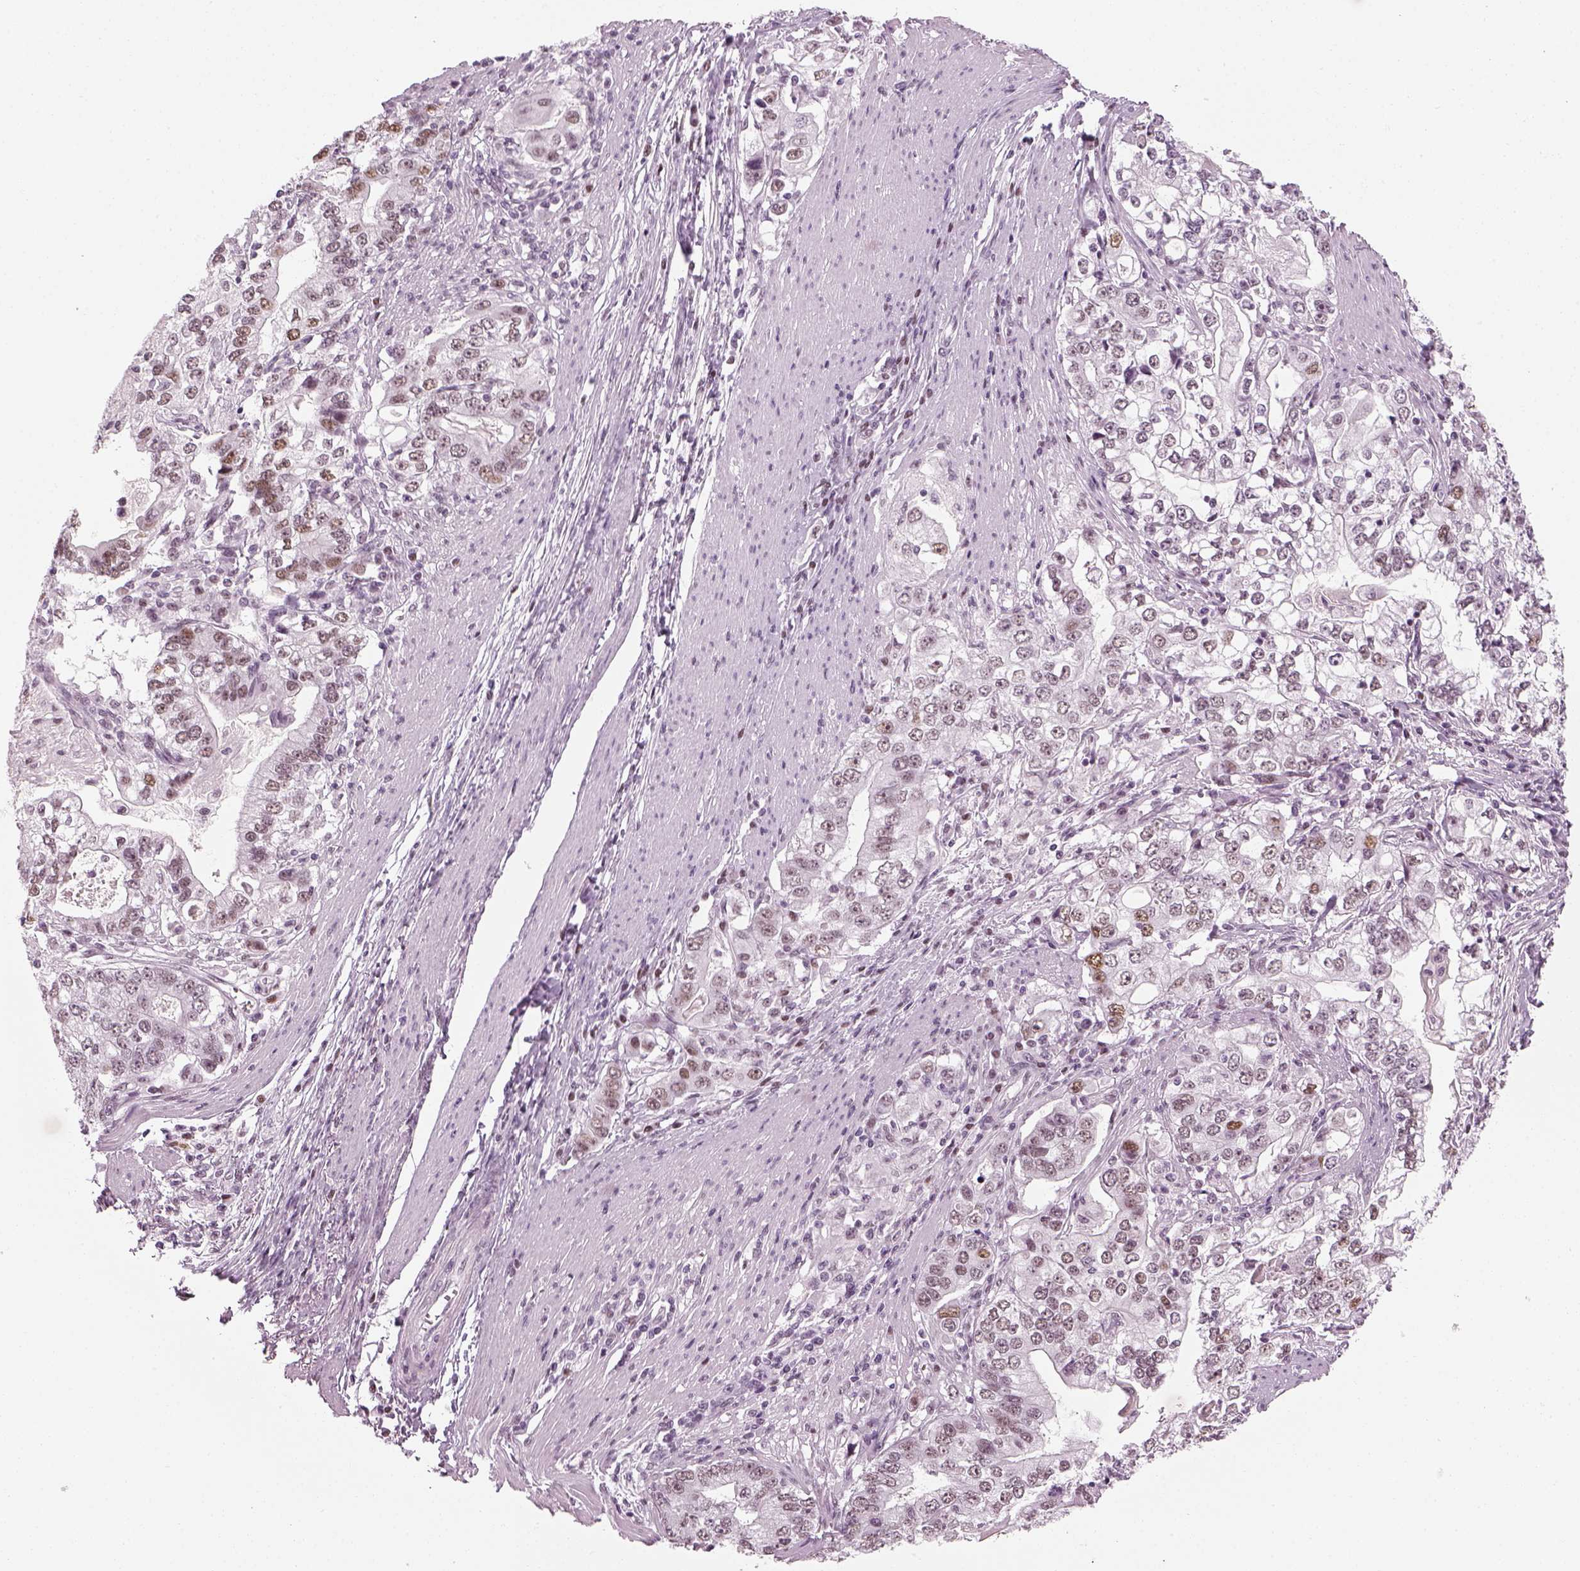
{"staining": {"intensity": "weak", "quantity": "<25%", "location": "nuclear"}, "tissue": "stomach cancer", "cell_type": "Tumor cells", "image_type": "cancer", "snomed": [{"axis": "morphology", "description": "Adenocarcinoma, NOS"}, {"axis": "topography", "description": "Stomach, lower"}], "caption": "Human adenocarcinoma (stomach) stained for a protein using immunohistochemistry displays no expression in tumor cells.", "gene": "KCNG2", "patient": {"sex": "female", "age": 72}}